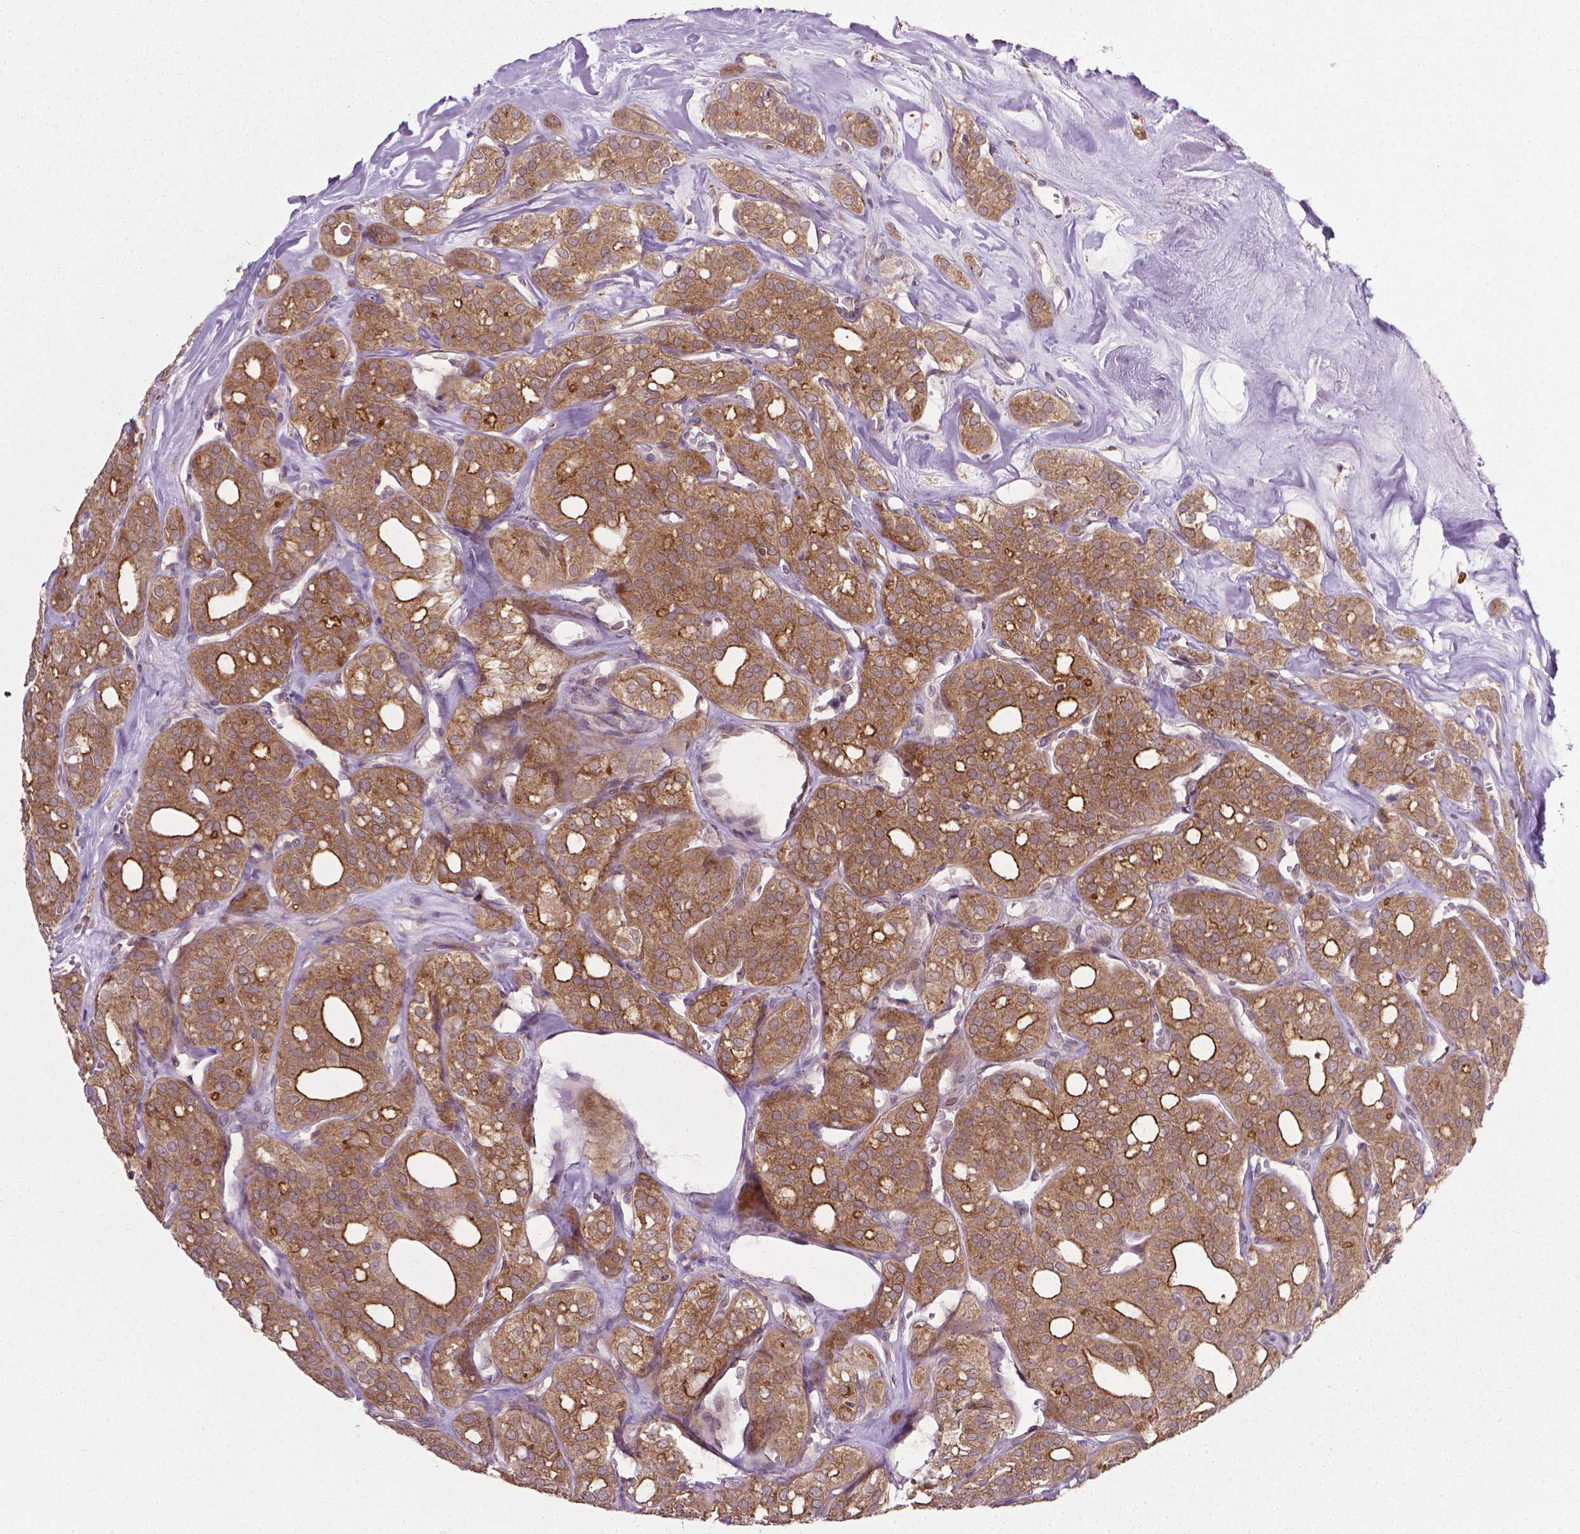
{"staining": {"intensity": "moderate", "quantity": ">75%", "location": "cytoplasmic/membranous"}, "tissue": "thyroid cancer", "cell_type": "Tumor cells", "image_type": "cancer", "snomed": [{"axis": "morphology", "description": "Follicular adenoma carcinoma, NOS"}, {"axis": "topography", "description": "Thyroid gland"}], "caption": "Immunohistochemistry of thyroid cancer exhibits medium levels of moderate cytoplasmic/membranous staining in about >75% of tumor cells.", "gene": "PRAG1", "patient": {"sex": "male", "age": 75}}